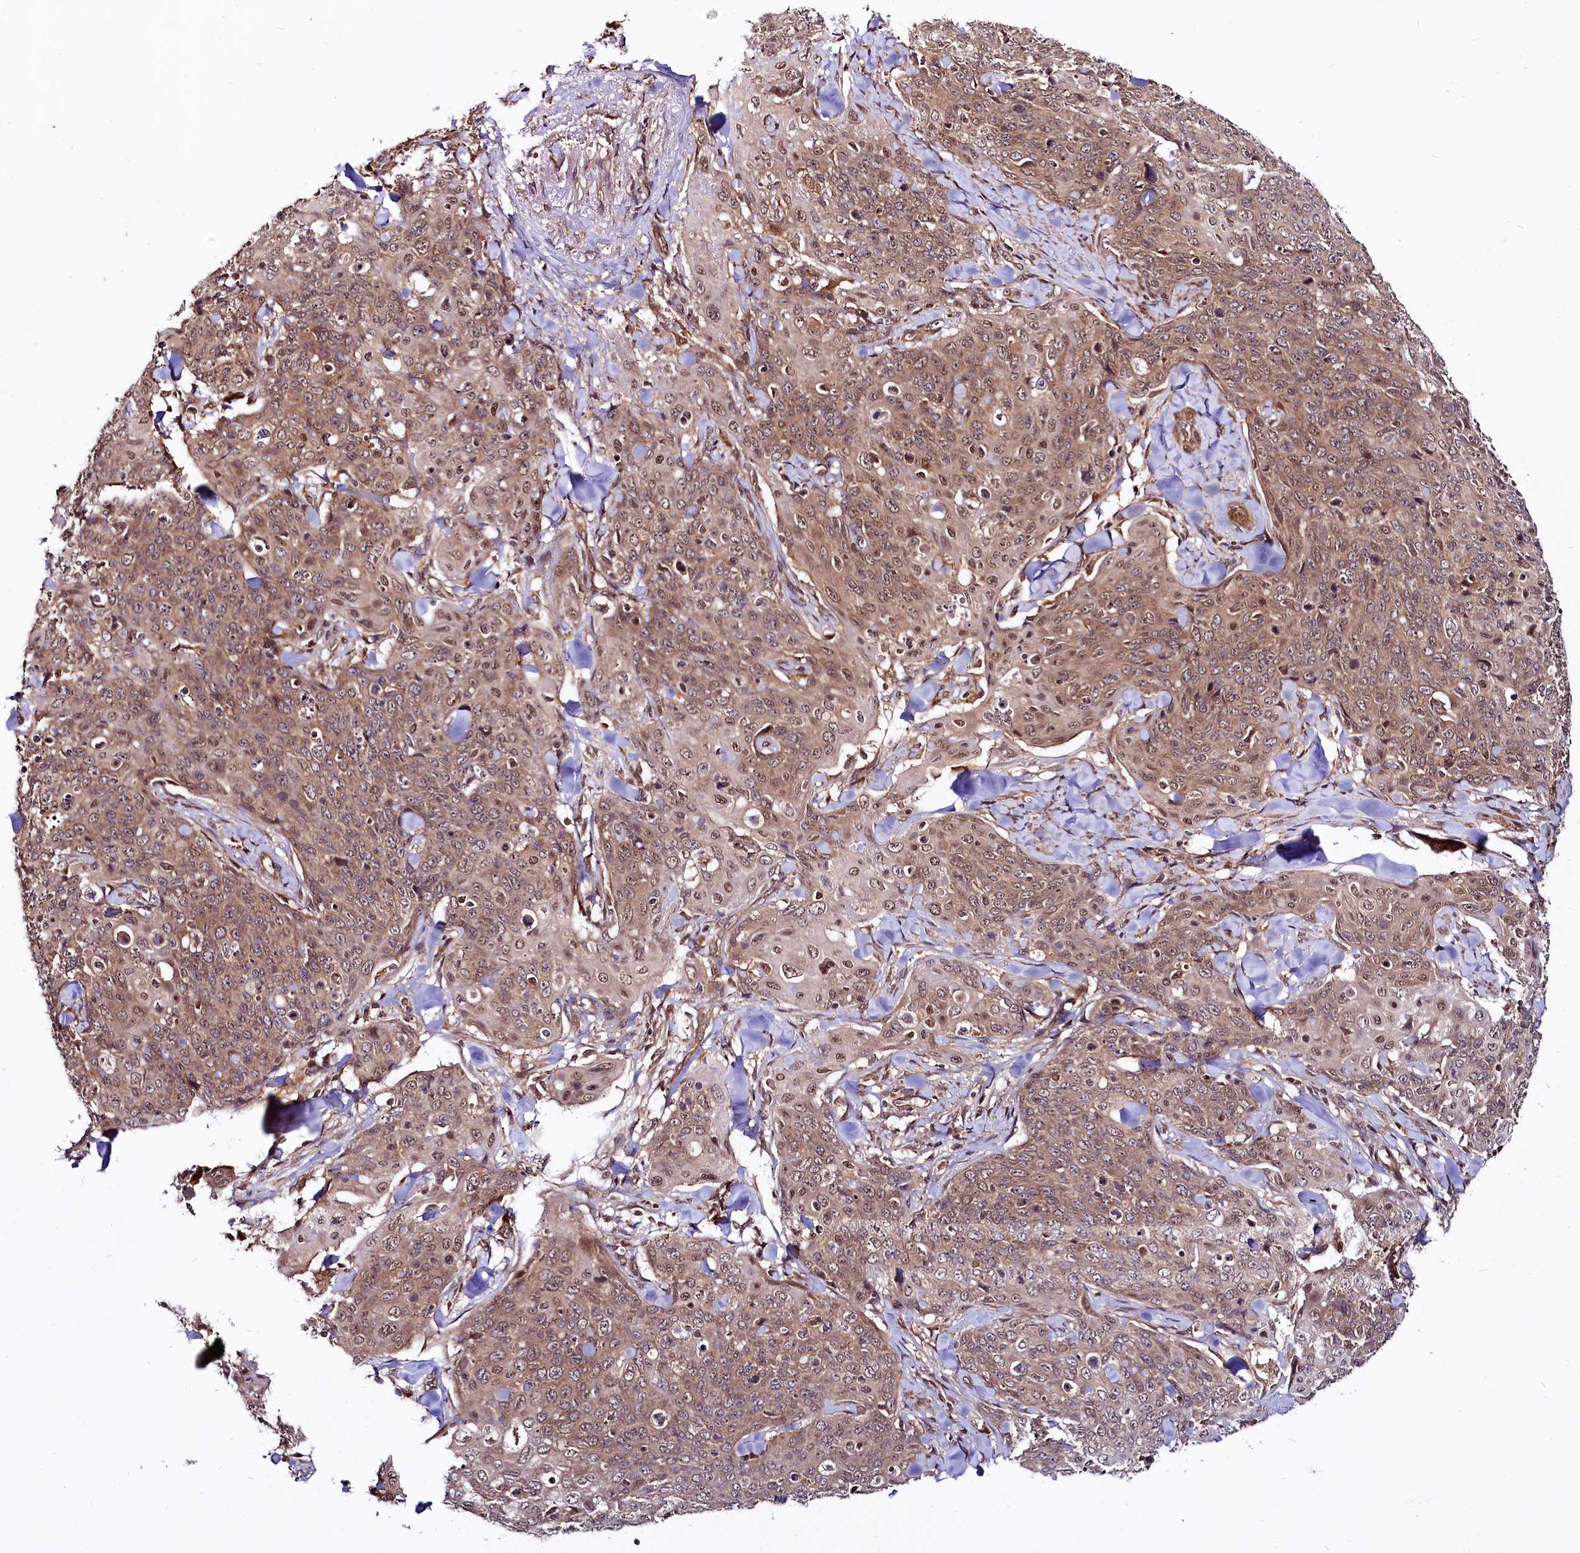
{"staining": {"intensity": "moderate", "quantity": ">75%", "location": "cytoplasmic/membranous,nuclear"}, "tissue": "skin cancer", "cell_type": "Tumor cells", "image_type": "cancer", "snomed": [{"axis": "morphology", "description": "Squamous cell carcinoma, NOS"}, {"axis": "topography", "description": "Skin"}, {"axis": "topography", "description": "Vulva"}], "caption": "Moderate cytoplasmic/membranous and nuclear staining for a protein is identified in approximately >75% of tumor cells of skin cancer (squamous cell carcinoma) using immunohistochemistry.", "gene": "UBE3A", "patient": {"sex": "female", "age": 85}}